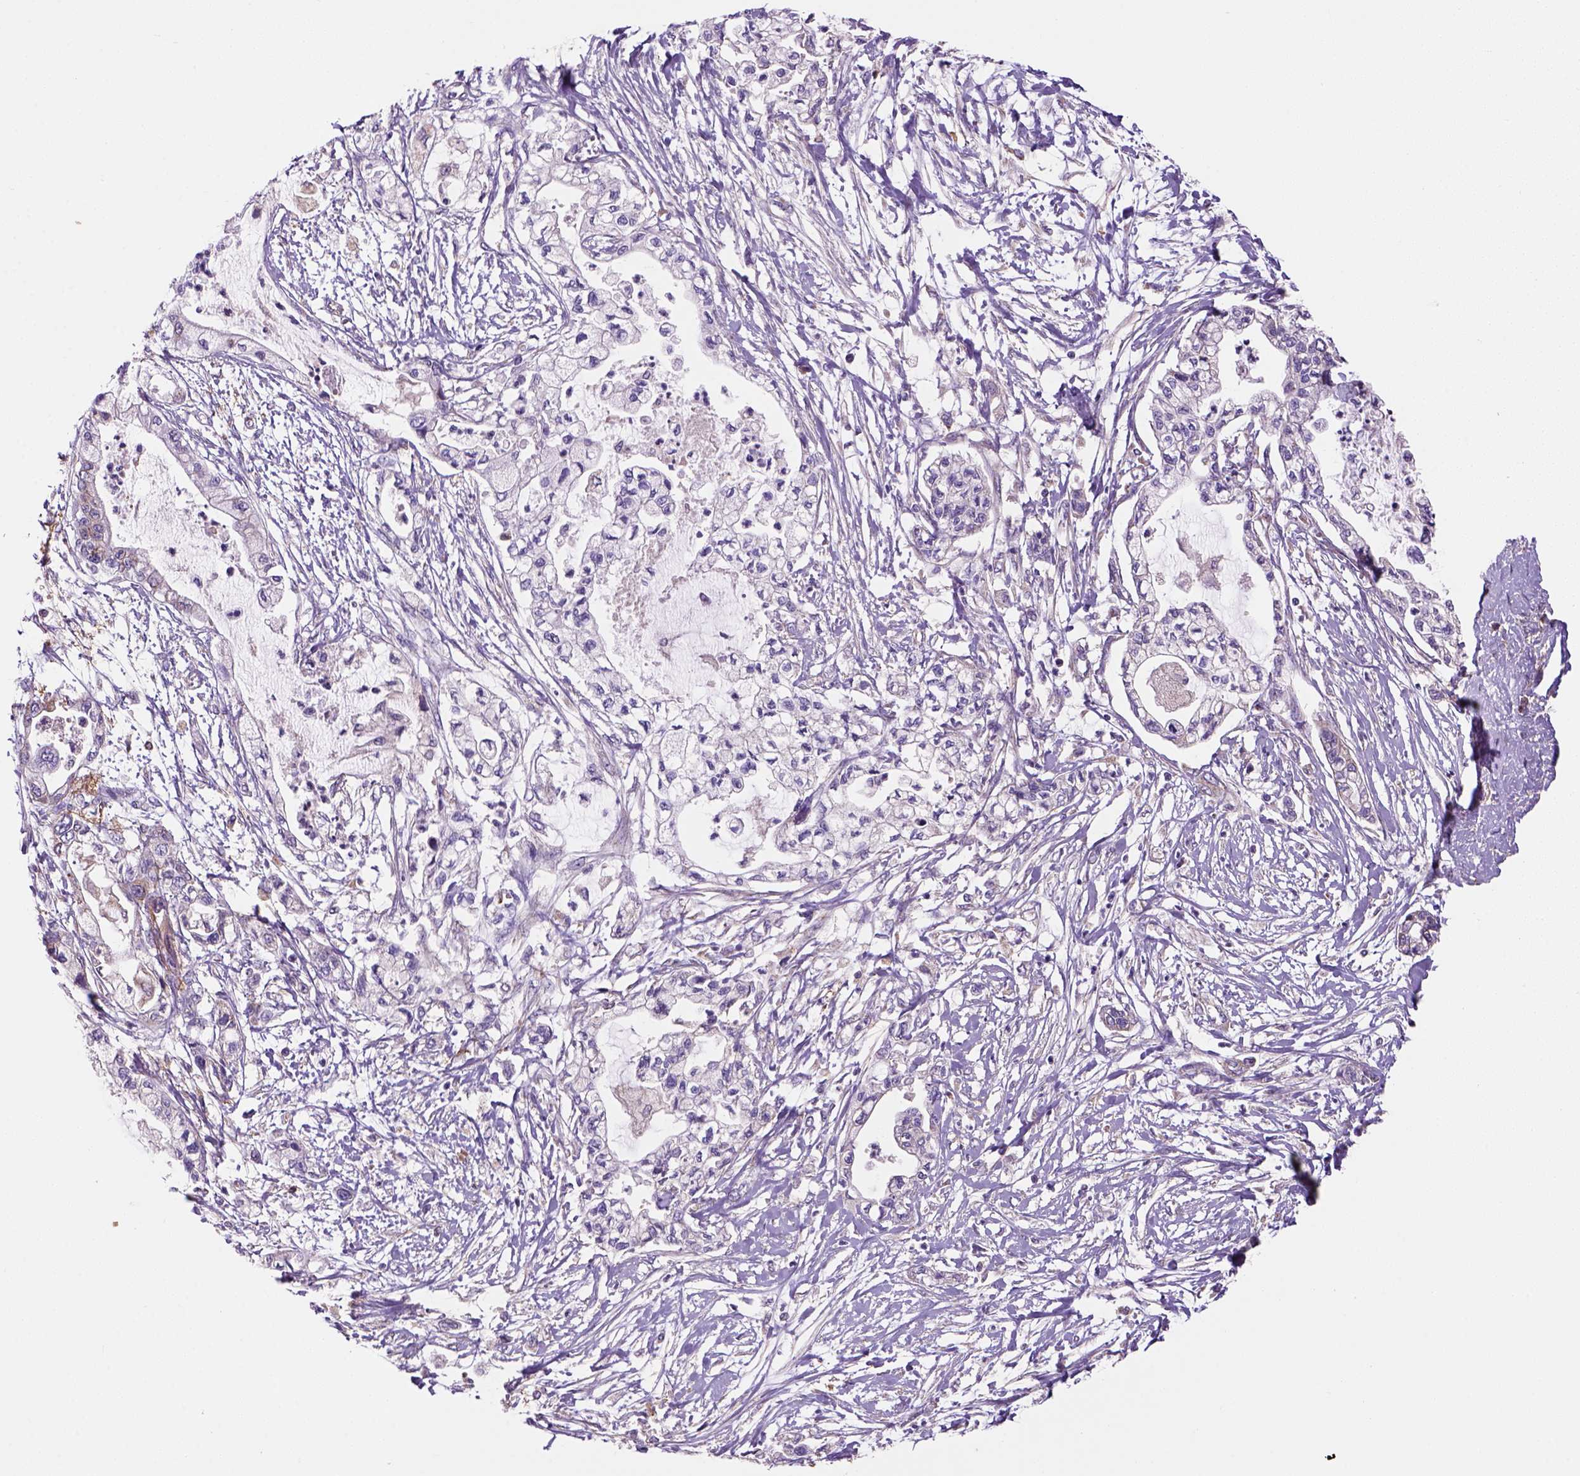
{"staining": {"intensity": "weak", "quantity": "<25%", "location": "cytoplasmic/membranous"}, "tissue": "pancreatic cancer", "cell_type": "Tumor cells", "image_type": "cancer", "snomed": [{"axis": "morphology", "description": "Adenocarcinoma, NOS"}, {"axis": "topography", "description": "Pancreas"}], "caption": "Tumor cells are negative for protein expression in human pancreatic cancer. (Stains: DAB (3,3'-diaminobenzidine) immunohistochemistry (IHC) with hematoxylin counter stain, Microscopy: brightfield microscopy at high magnification).", "gene": "WARS2", "patient": {"sex": "male", "age": 54}}